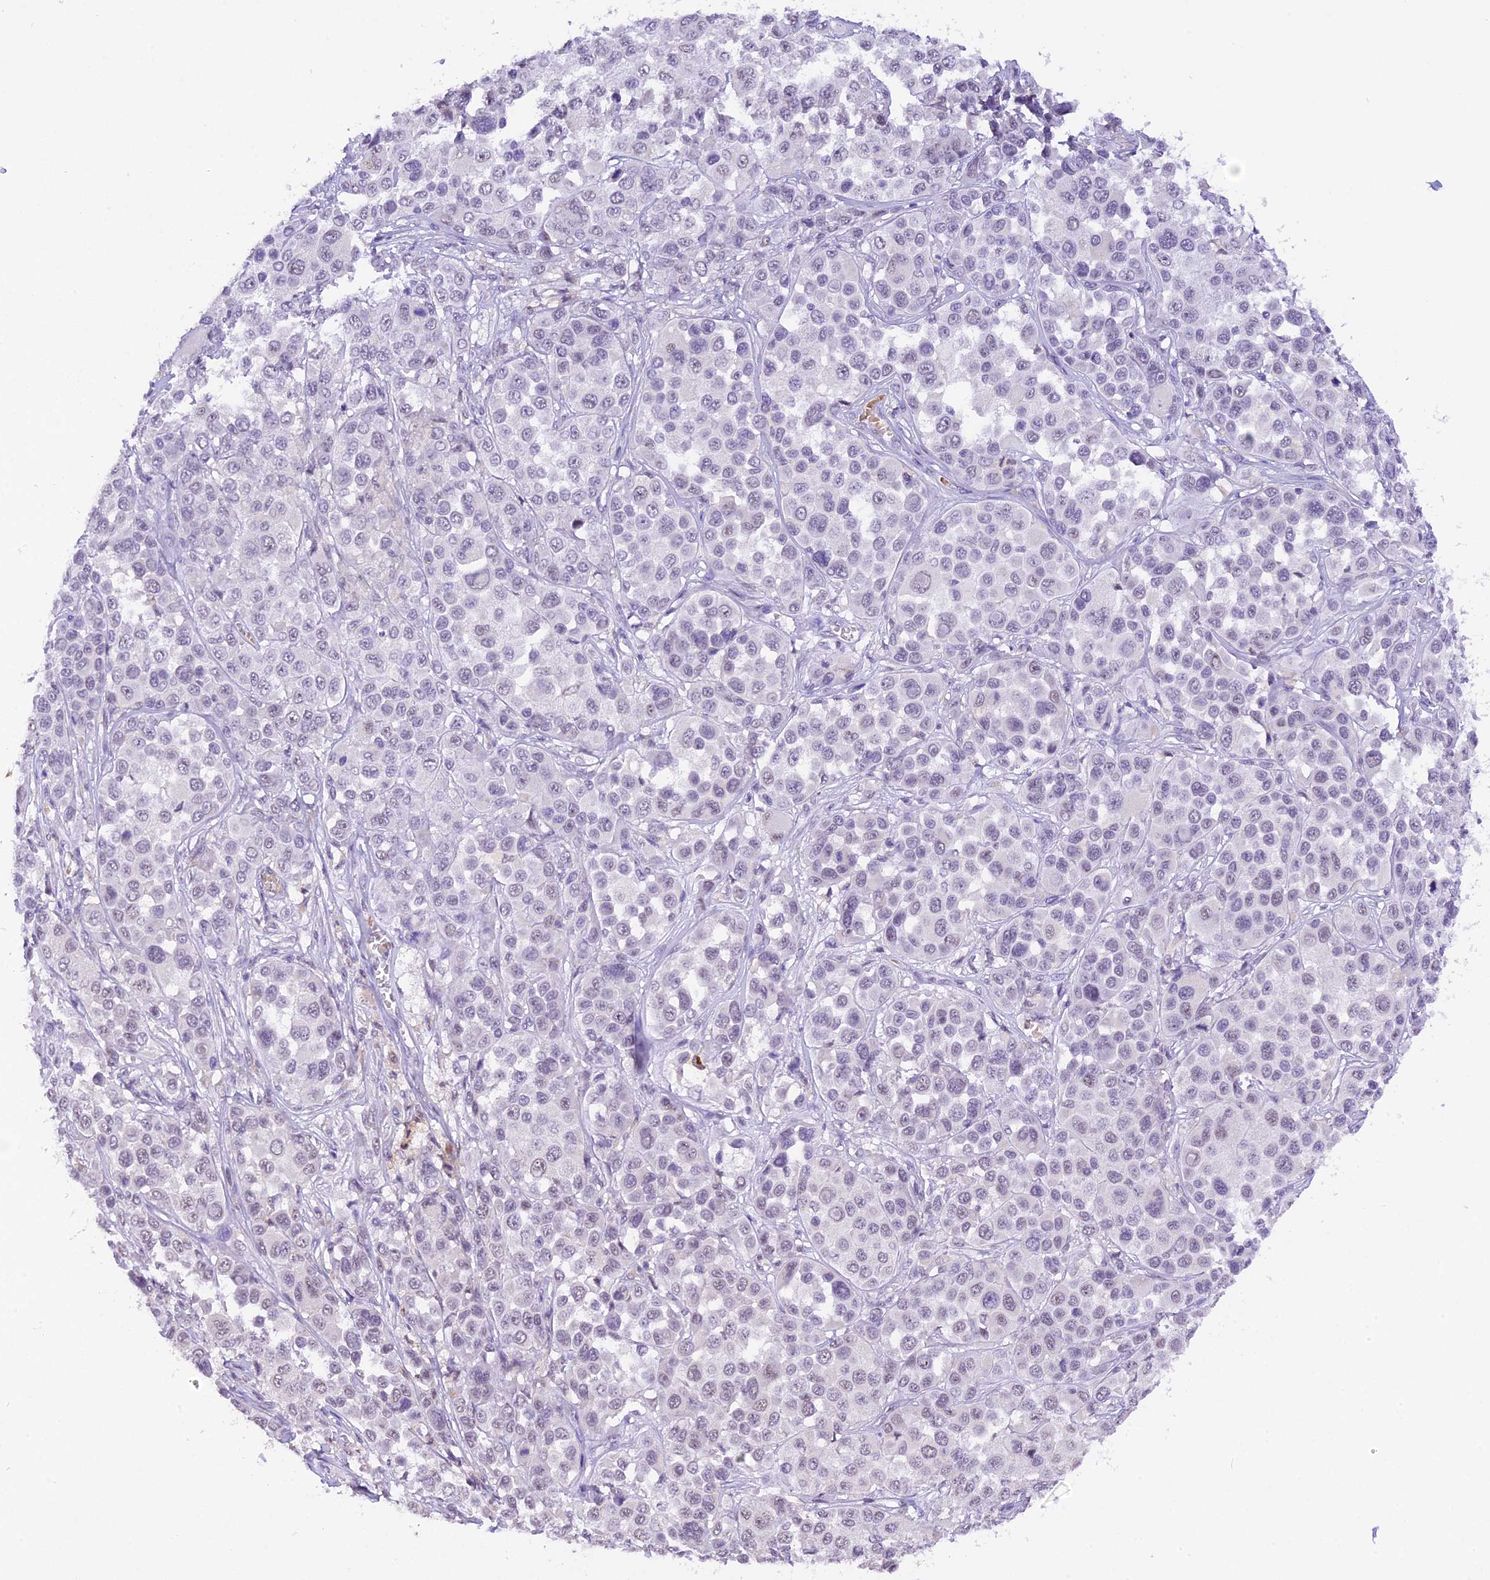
{"staining": {"intensity": "negative", "quantity": "none", "location": "none"}, "tissue": "melanoma", "cell_type": "Tumor cells", "image_type": "cancer", "snomed": [{"axis": "morphology", "description": "Malignant melanoma, NOS"}, {"axis": "topography", "description": "Skin of trunk"}], "caption": "Immunohistochemistry photomicrograph of human malignant melanoma stained for a protein (brown), which shows no staining in tumor cells.", "gene": "AHSP", "patient": {"sex": "male", "age": 71}}